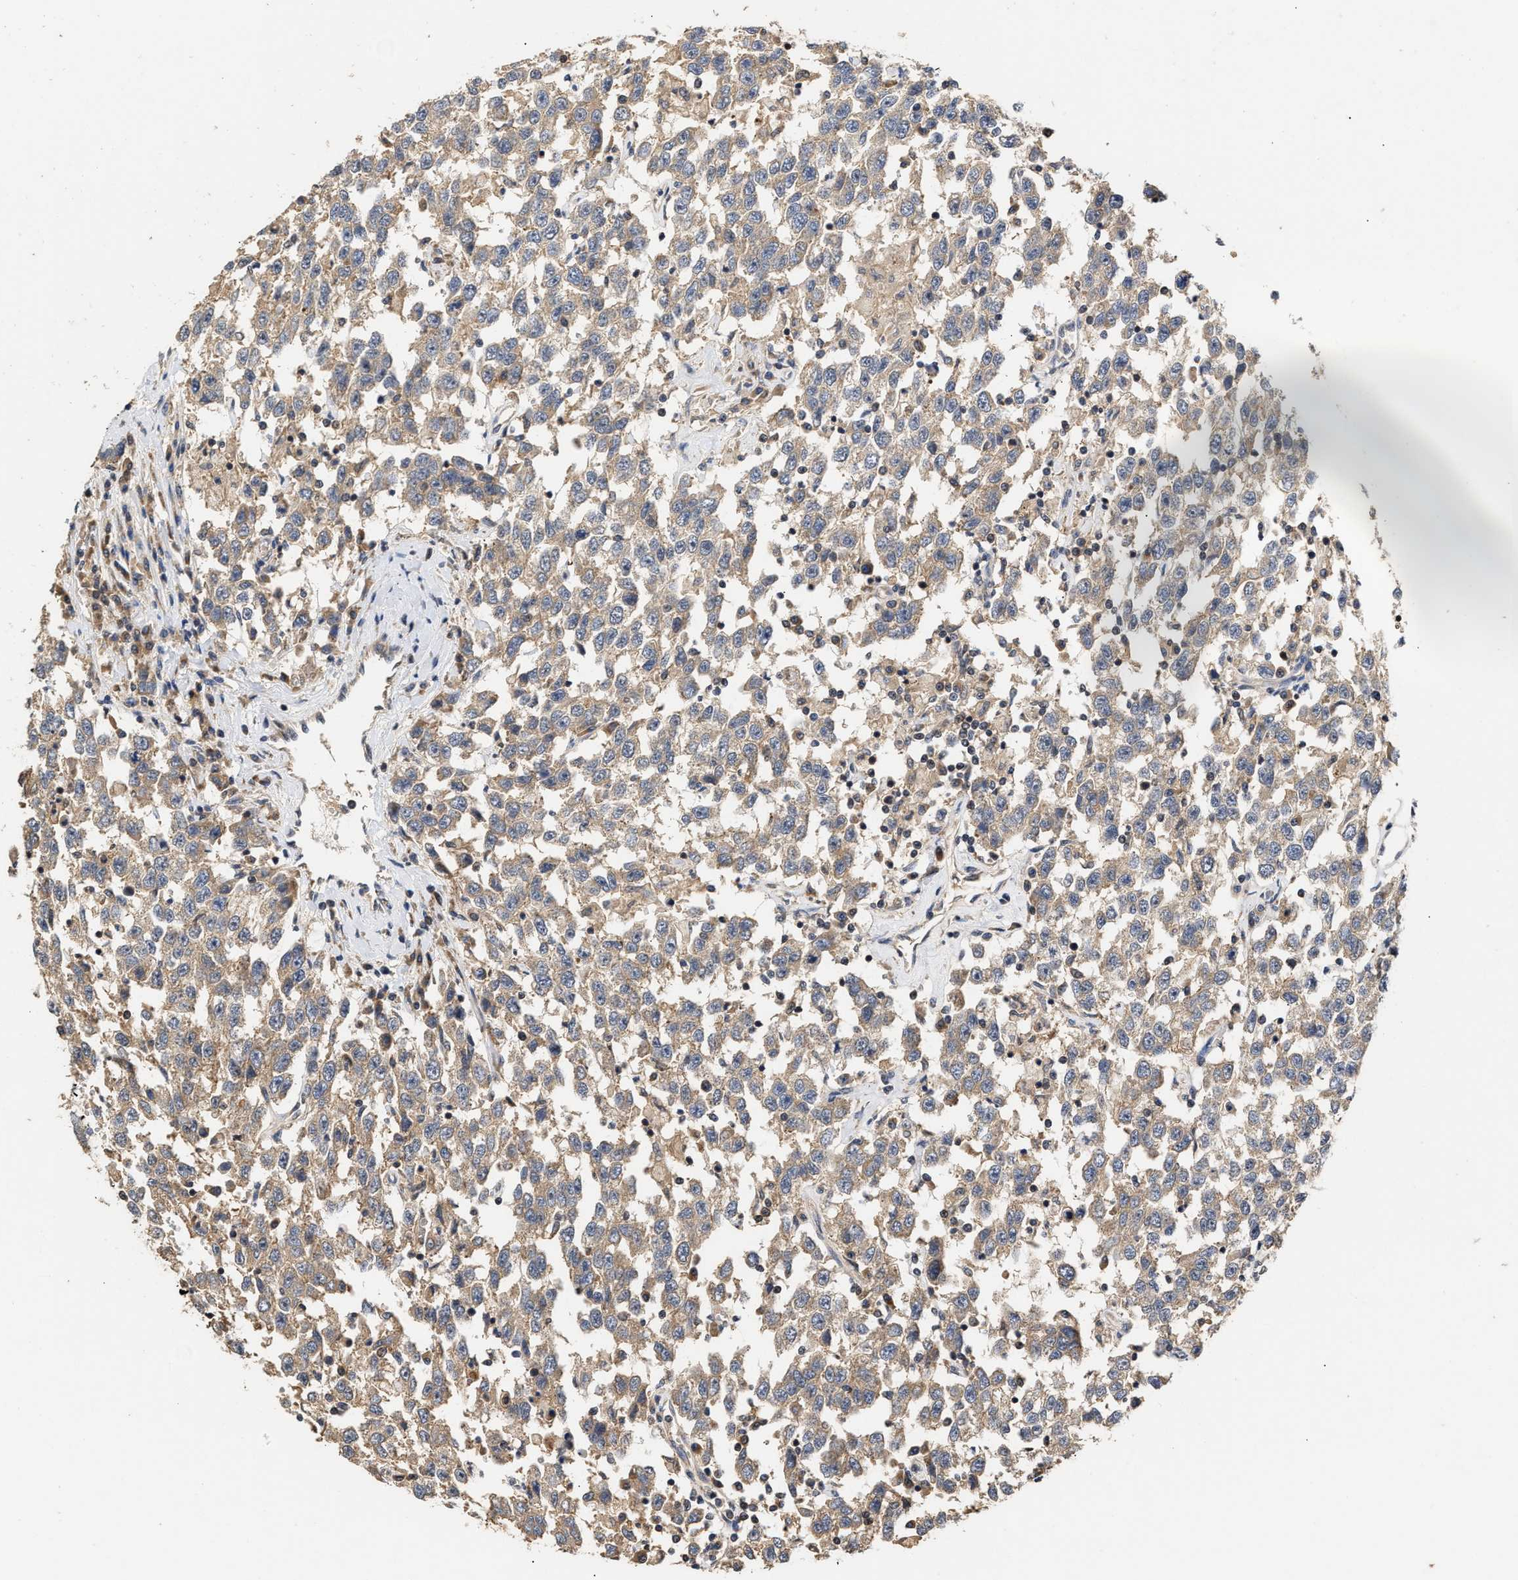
{"staining": {"intensity": "weak", "quantity": ">75%", "location": "cytoplasmic/membranous"}, "tissue": "testis cancer", "cell_type": "Tumor cells", "image_type": "cancer", "snomed": [{"axis": "morphology", "description": "Seminoma, NOS"}, {"axis": "topography", "description": "Testis"}], "caption": "An immunohistochemistry image of neoplastic tissue is shown. Protein staining in brown highlights weak cytoplasmic/membranous positivity in testis cancer (seminoma) within tumor cells. (Brightfield microscopy of DAB IHC at high magnification).", "gene": "CLIP2", "patient": {"sex": "male", "age": 41}}